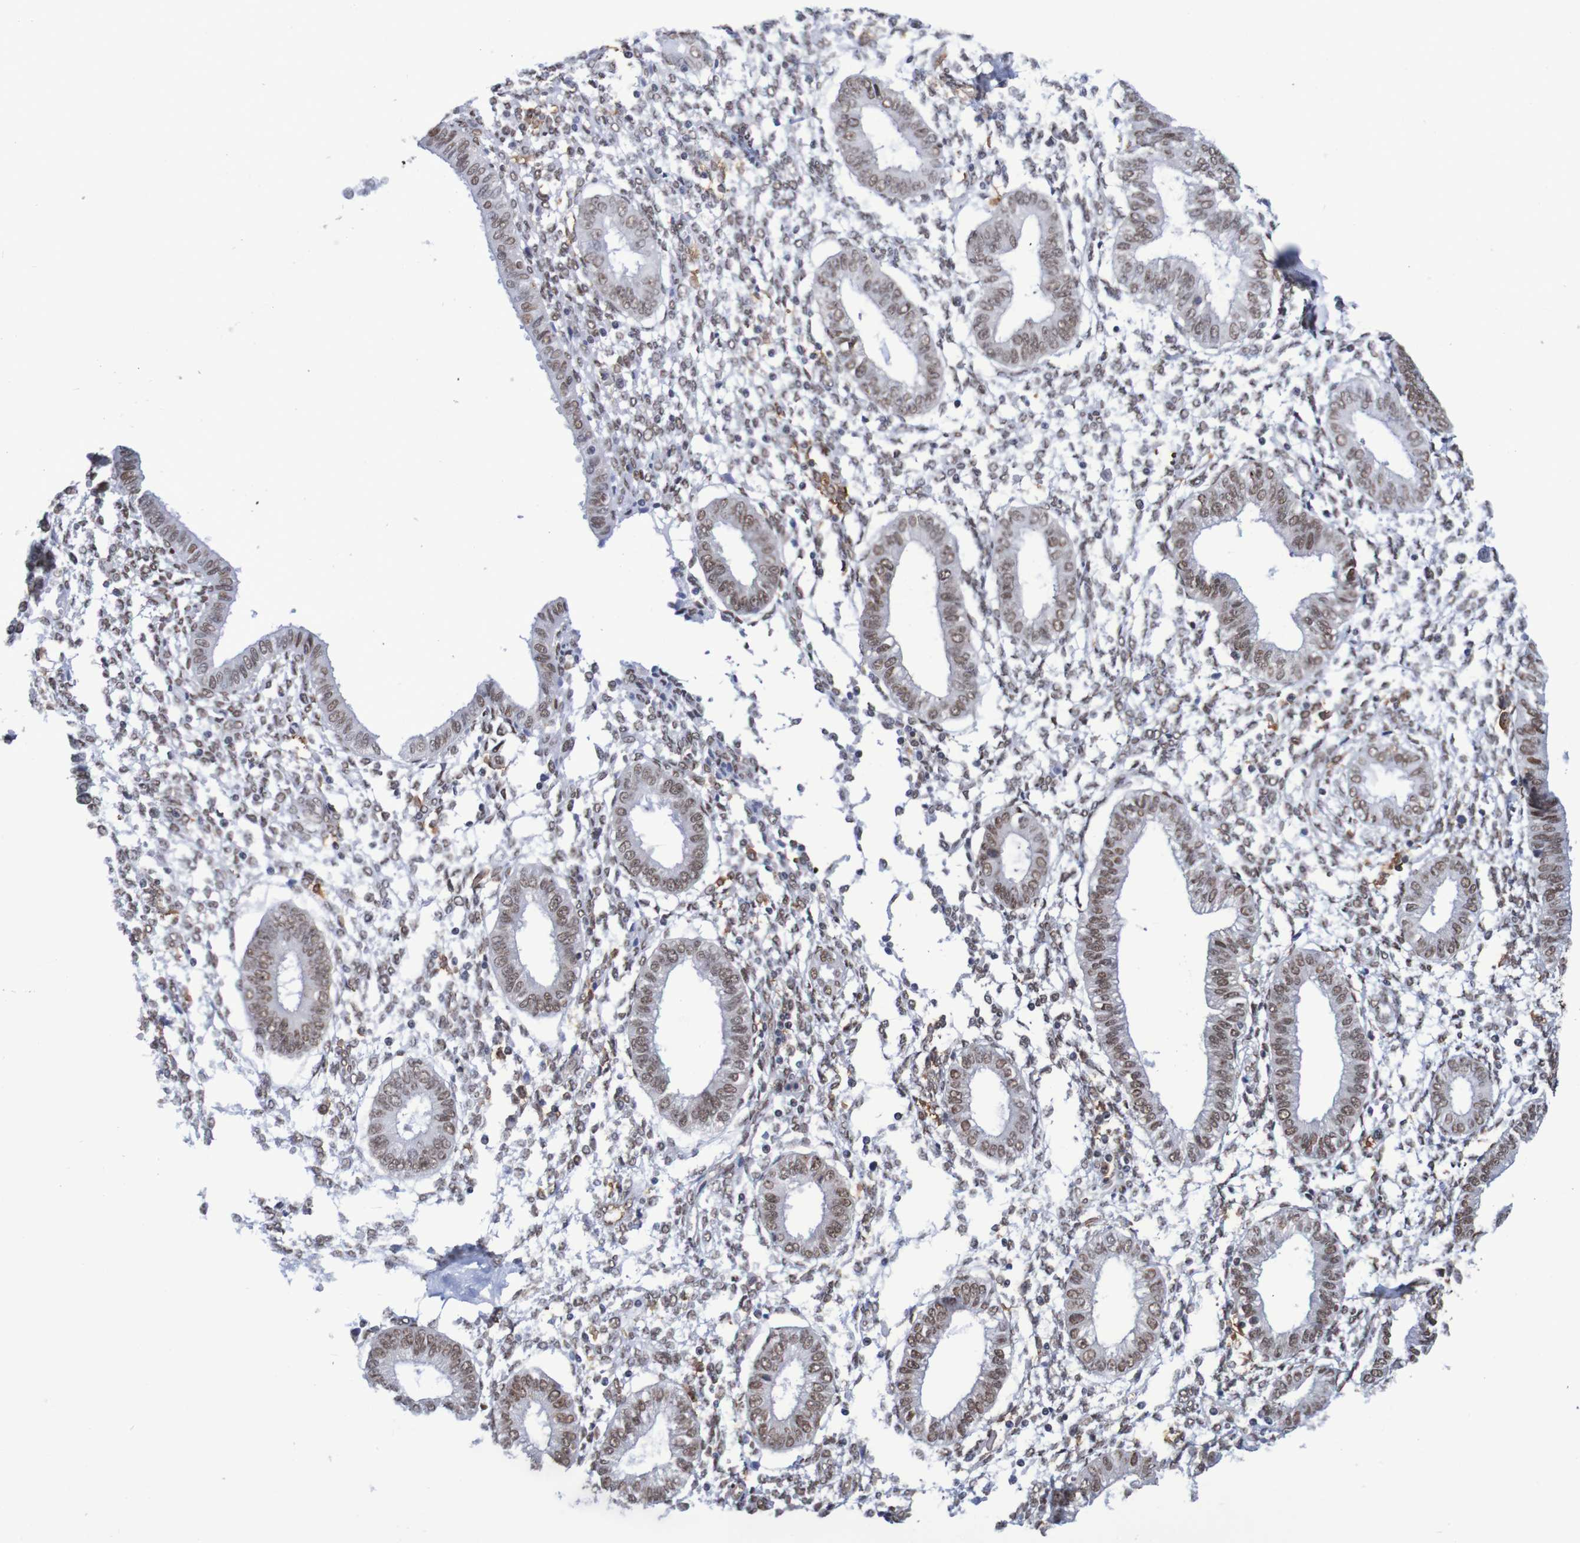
{"staining": {"intensity": "weak", "quantity": "25%-75%", "location": "nuclear"}, "tissue": "endometrium", "cell_type": "Cells in endometrial stroma", "image_type": "normal", "snomed": [{"axis": "morphology", "description": "Normal tissue, NOS"}, {"axis": "topography", "description": "Endometrium"}], "caption": "Endometrium stained with IHC exhibits weak nuclear expression in about 25%-75% of cells in endometrial stroma.", "gene": "MRTFB", "patient": {"sex": "female", "age": 50}}